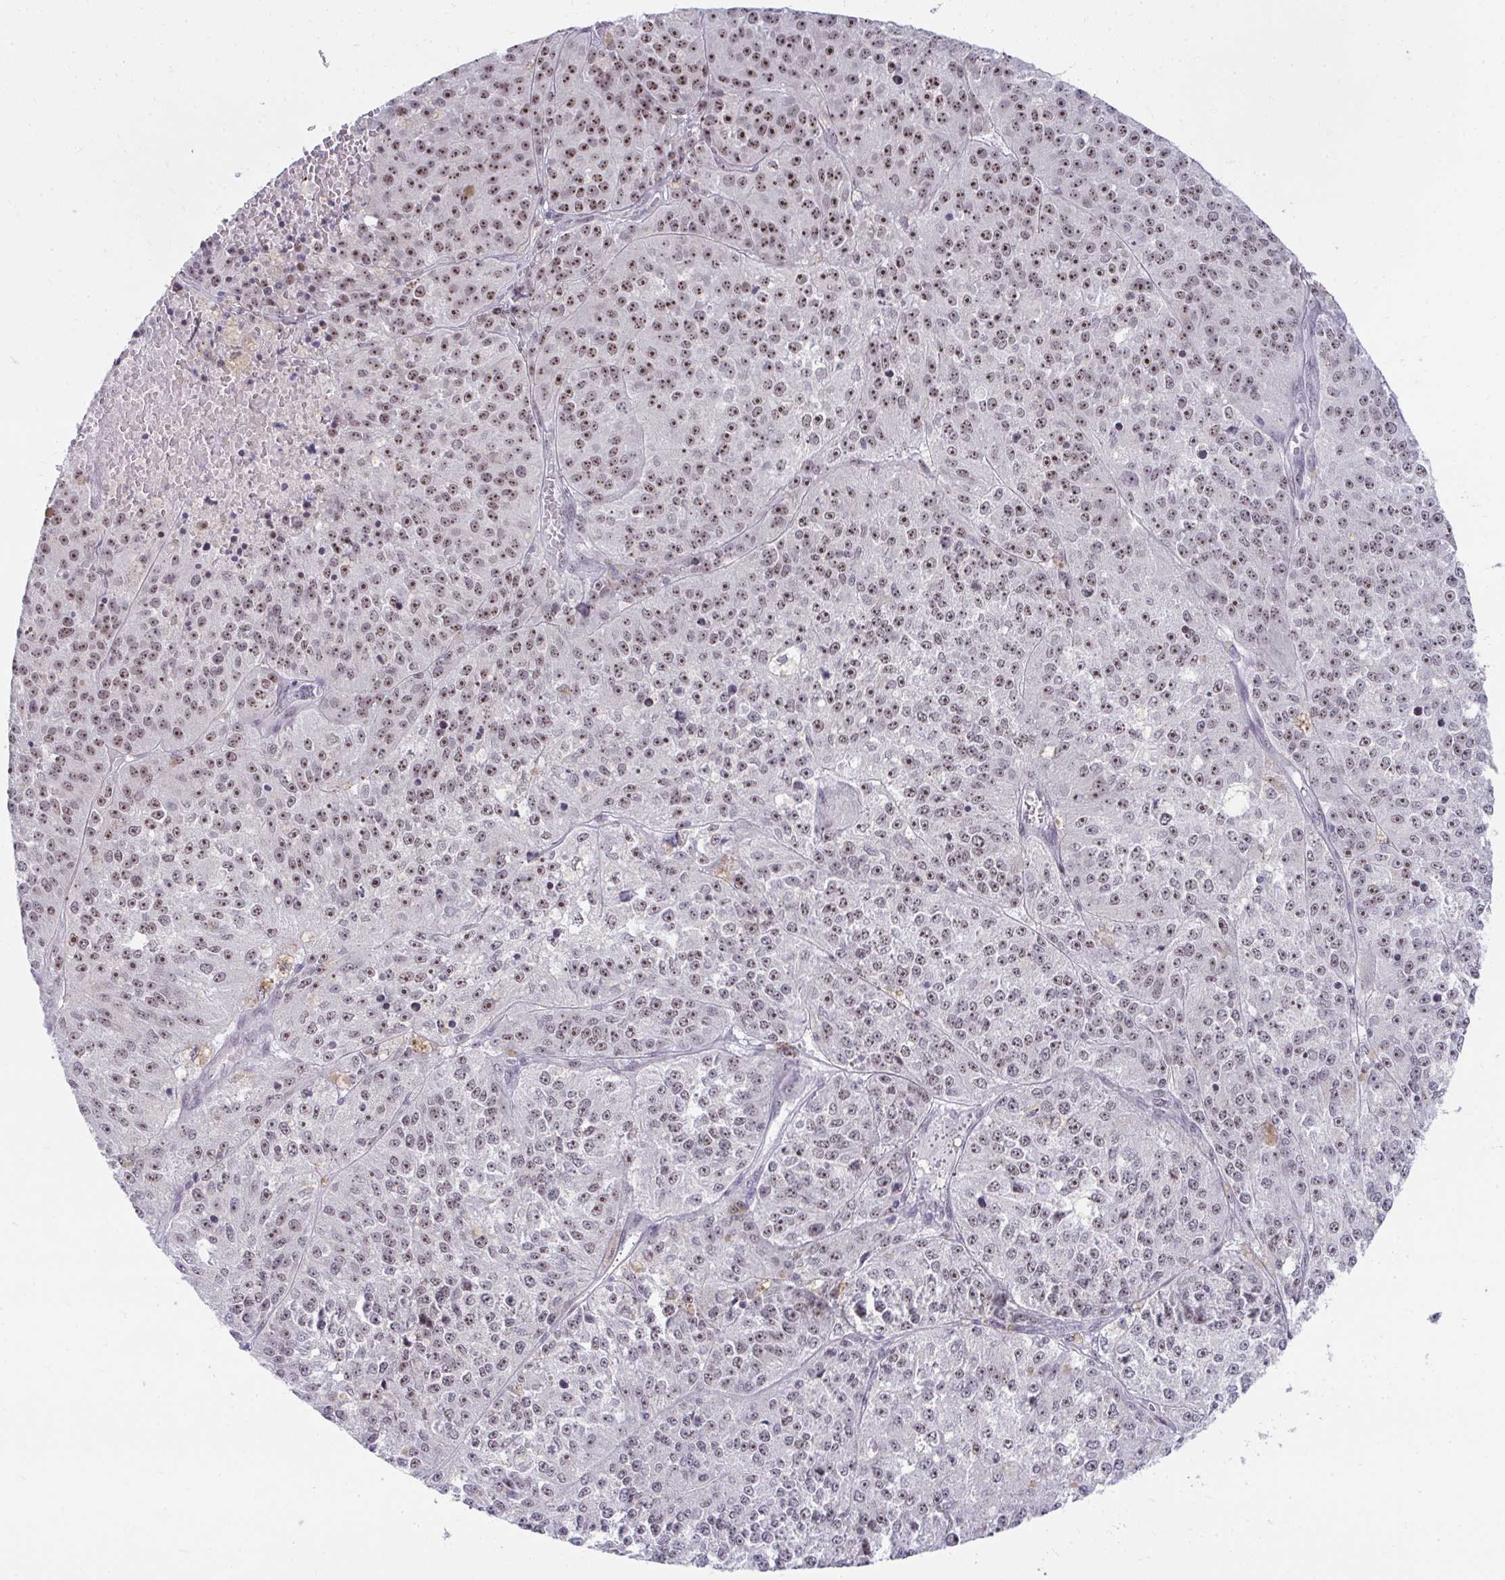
{"staining": {"intensity": "moderate", "quantity": "25%-75%", "location": "nuclear"}, "tissue": "melanoma", "cell_type": "Tumor cells", "image_type": "cancer", "snomed": [{"axis": "morphology", "description": "Malignant melanoma, Metastatic site"}, {"axis": "topography", "description": "Lymph node"}], "caption": "High-power microscopy captured an IHC image of melanoma, revealing moderate nuclear staining in about 25%-75% of tumor cells. (IHC, brightfield microscopy, high magnification).", "gene": "HIRA", "patient": {"sex": "female", "age": 64}}